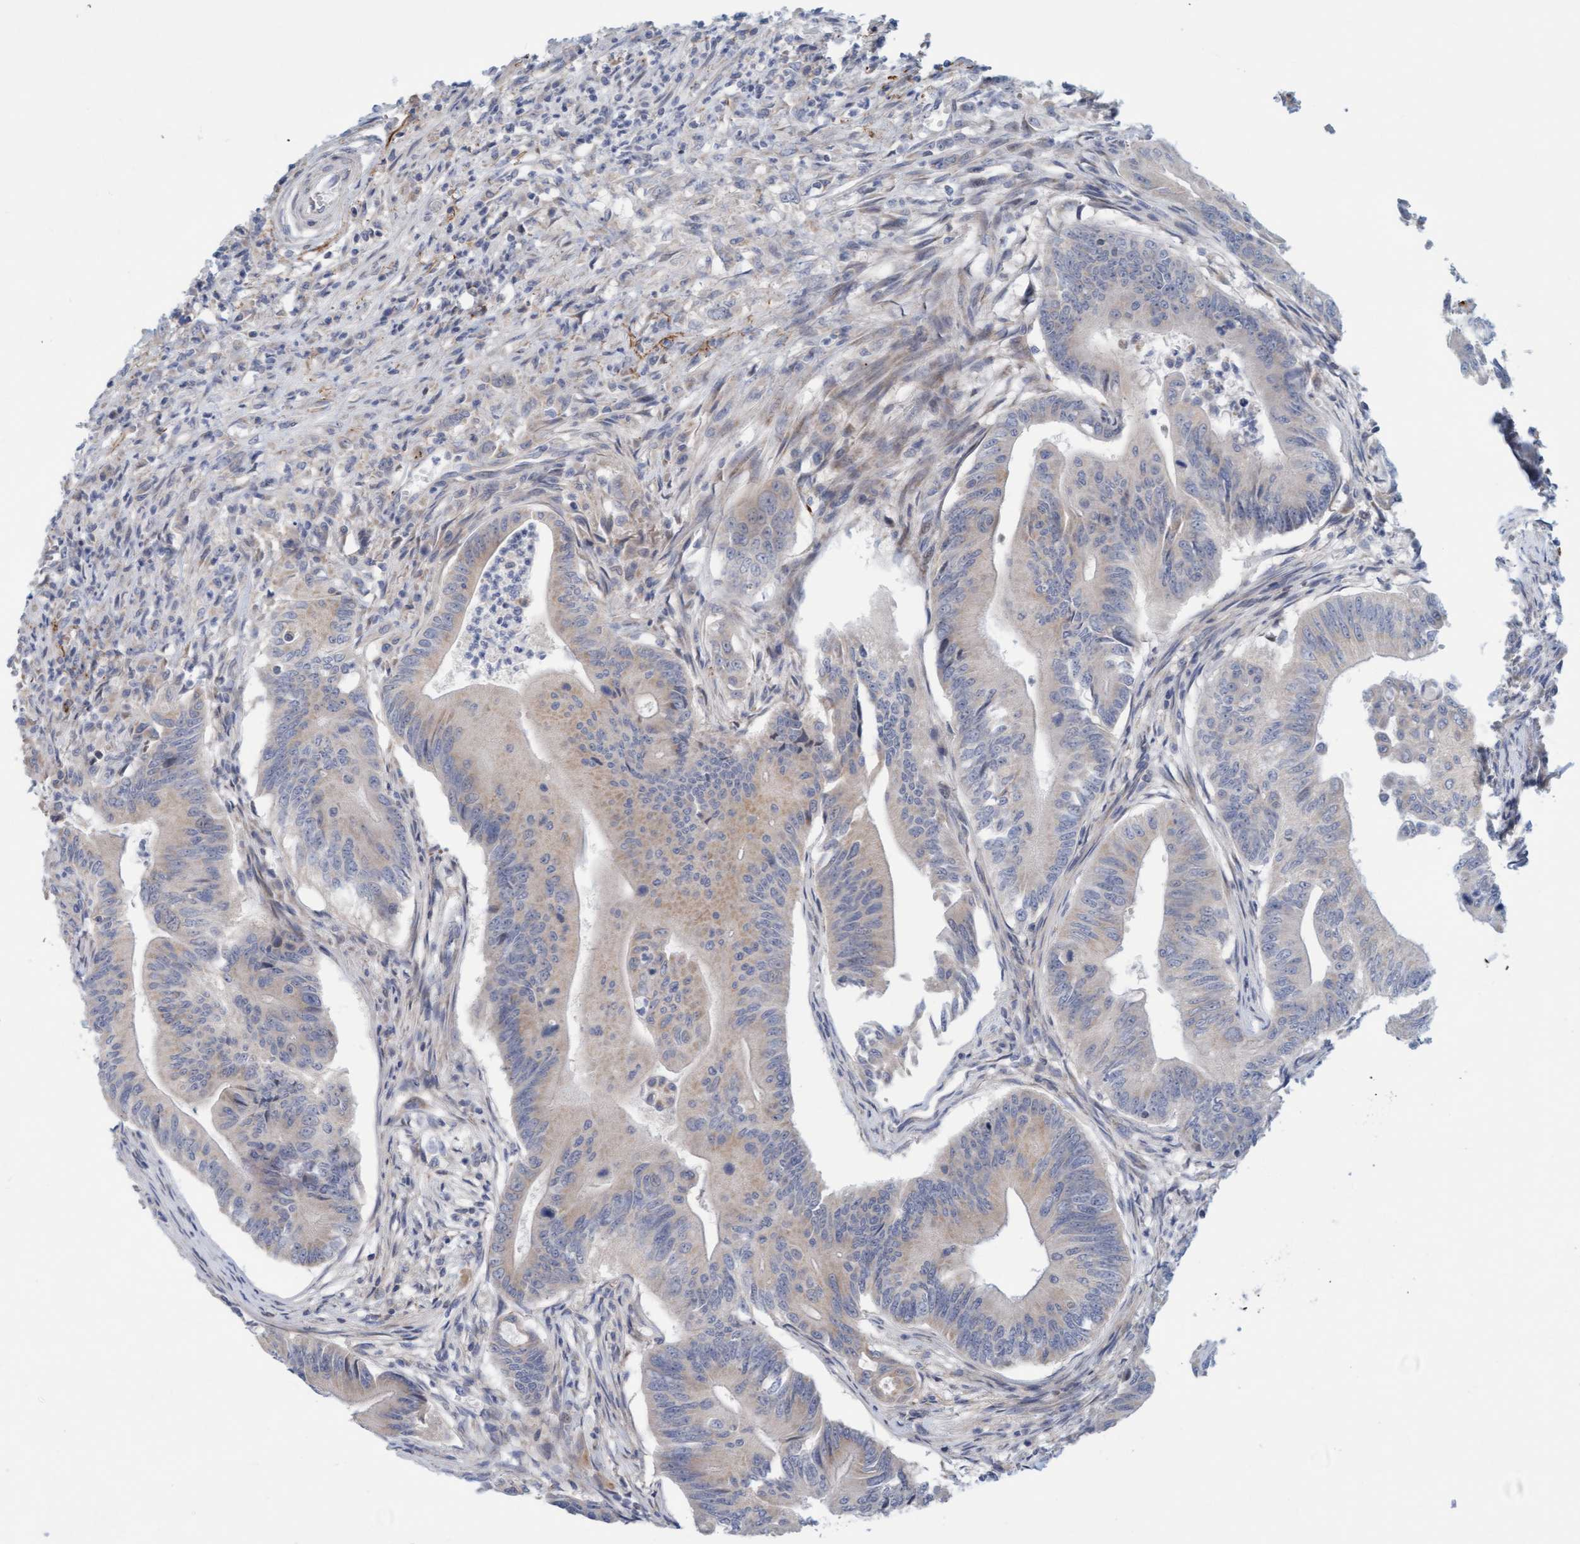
{"staining": {"intensity": "weak", "quantity": "<25%", "location": "cytoplasmic/membranous"}, "tissue": "colorectal cancer", "cell_type": "Tumor cells", "image_type": "cancer", "snomed": [{"axis": "morphology", "description": "Adenoma, NOS"}, {"axis": "morphology", "description": "Adenocarcinoma, NOS"}, {"axis": "topography", "description": "Colon"}], "caption": "Protein analysis of colorectal cancer (adenocarcinoma) reveals no significant staining in tumor cells.", "gene": "ZC3H3", "patient": {"sex": "male", "age": 79}}